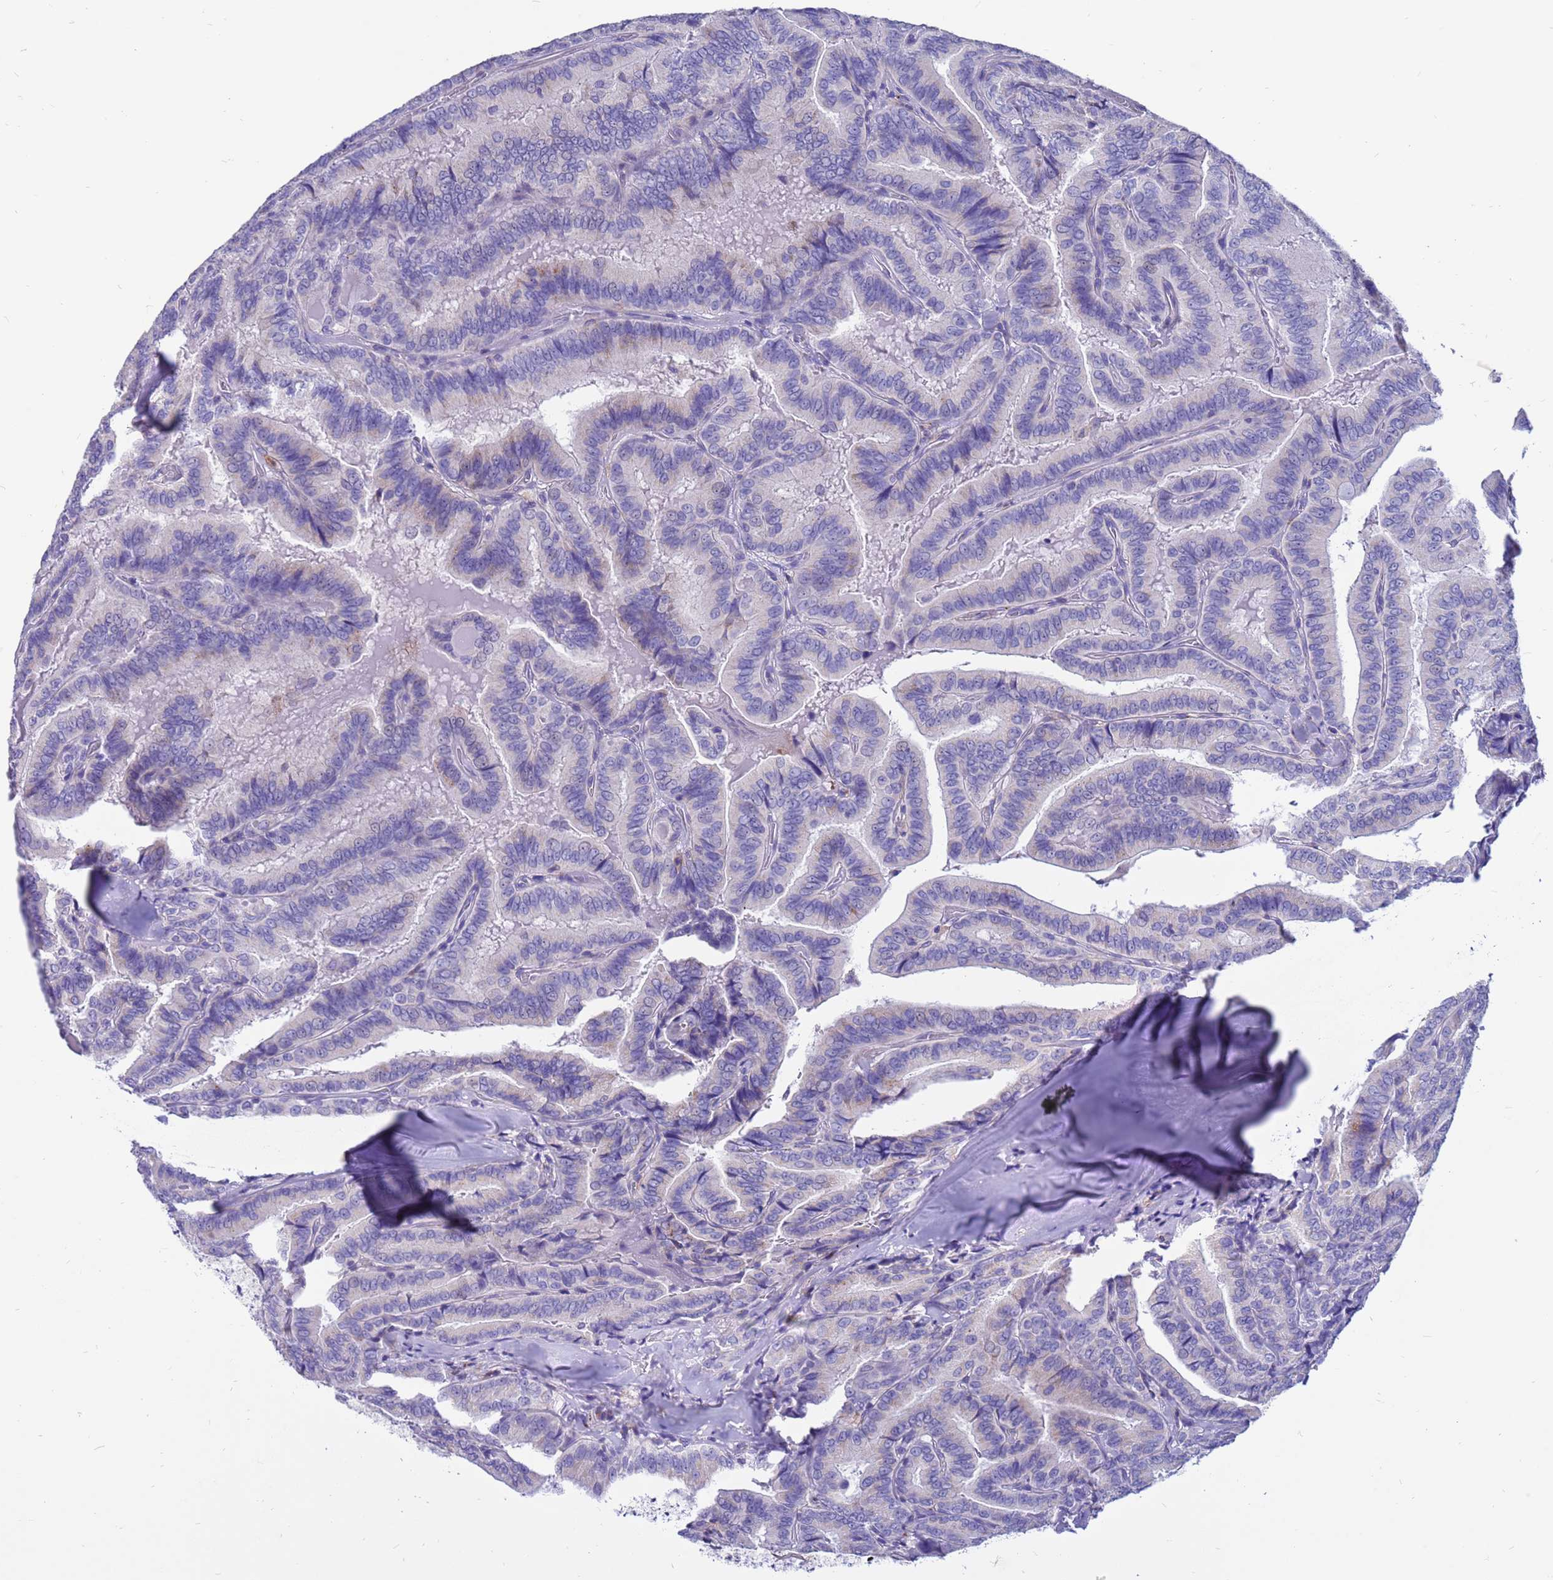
{"staining": {"intensity": "negative", "quantity": "none", "location": "none"}, "tissue": "thyroid cancer", "cell_type": "Tumor cells", "image_type": "cancer", "snomed": [{"axis": "morphology", "description": "Papillary adenocarcinoma, NOS"}, {"axis": "topography", "description": "Thyroid gland"}], "caption": "A histopathology image of human papillary adenocarcinoma (thyroid) is negative for staining in tumor cells. (DAB (3,3'-diaminobenzidine) immunohistochemistry (IHC) visualized using brightfield microscopy, high magnification).", "gene": "PDE10A", "patient": {"sex": "male", "age": 61}}